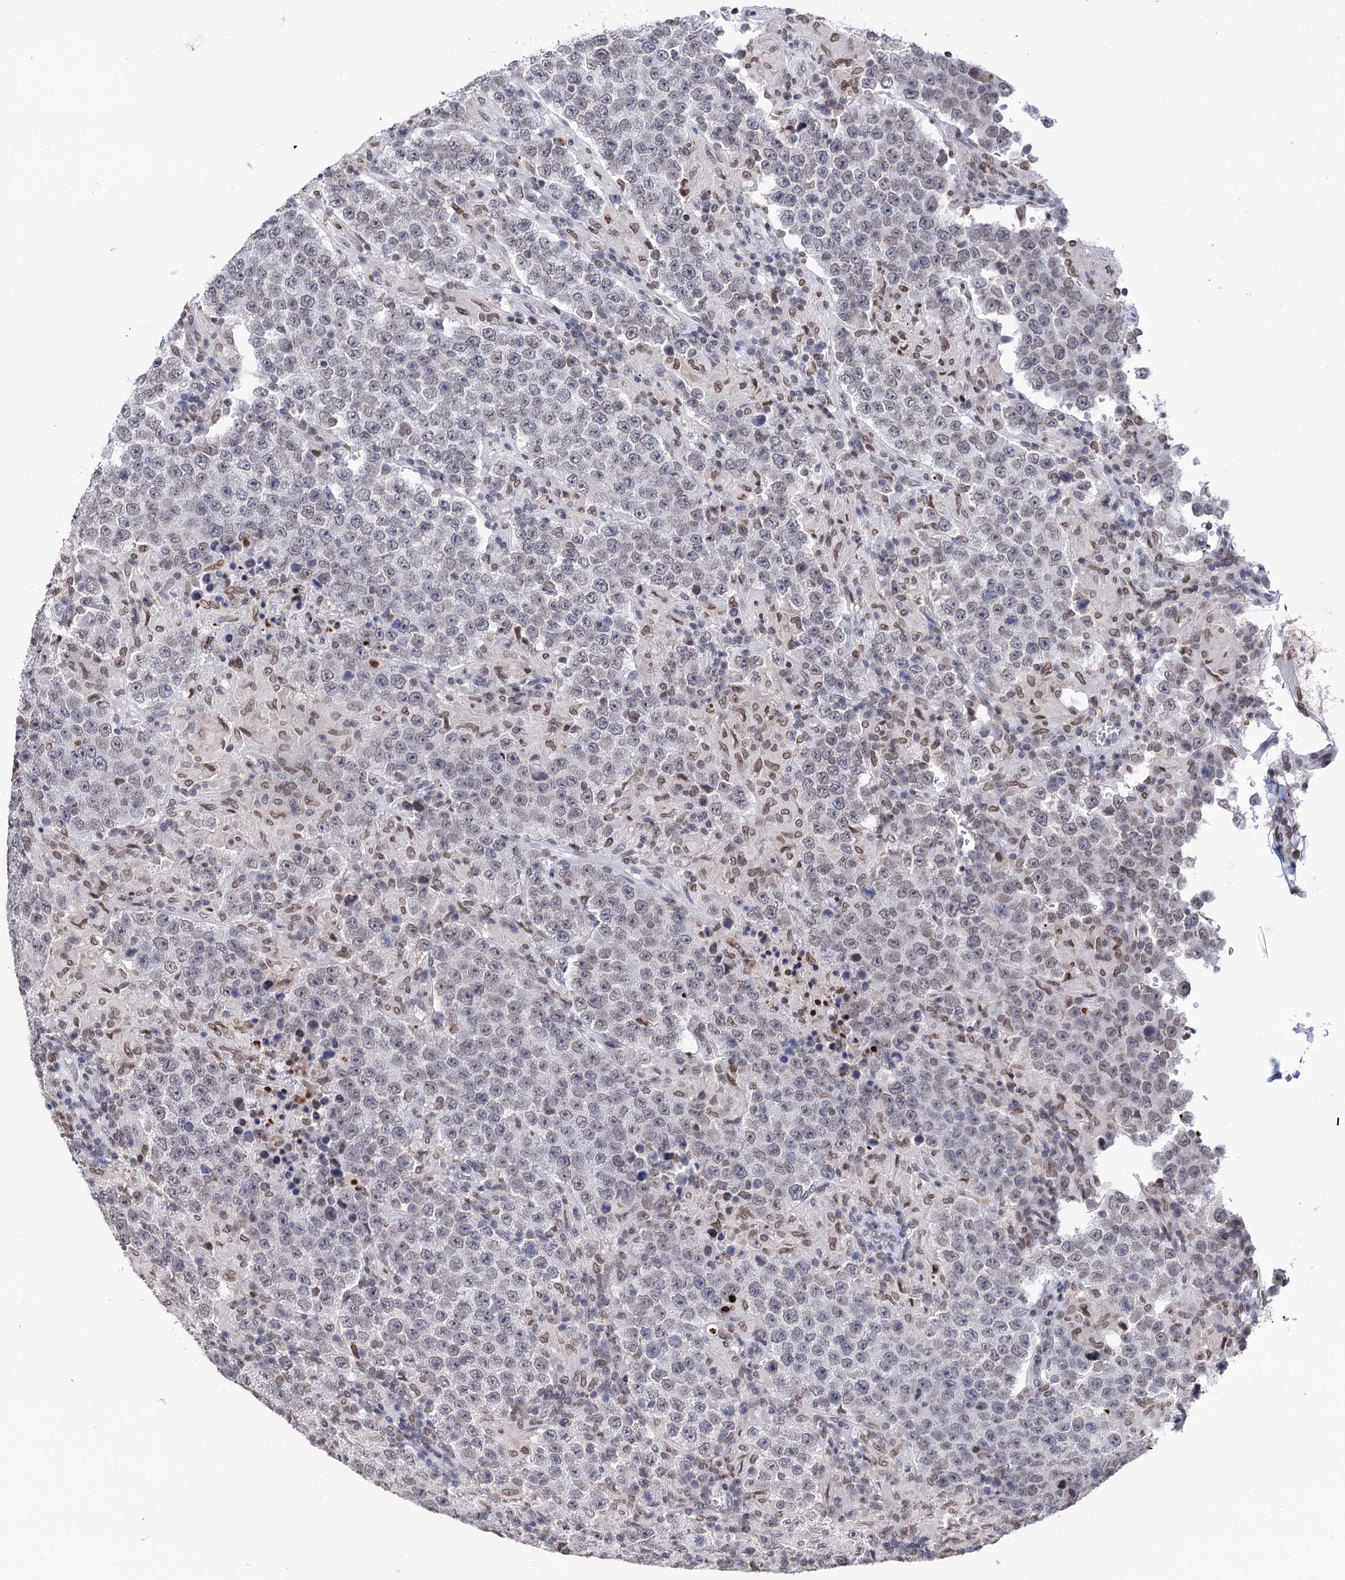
{"staining": {"intensity": "negative", "quantity": "none", "location": "none"}, "tissue": "testis cancer", "cell_type": "Tumor cells", "image_type": "cancer", "snomed": [{"axis": "morphology", "description": "Normal tissue, NOS"}, {"axis": "morphology", "description": "Urothelial carcinoma, High grade"}, {"axis": "morphology", "description": "Seminoma, NOS"}, {"axis": "morphology", "description": "Carcinoma, Embryonal, NOS"}, {"axis": "topography", "description": "Urinary bladder"}, {"axis": "topography", "description": "Testis"}], "caption": "Immunohistochemistry histopathology image of embryonal carcinoma (testis) stained for a protein (brown), which displays no staining in tumor cells.", "gene": "CCDC77", "patient": {"sex": "male", "age": 41}}